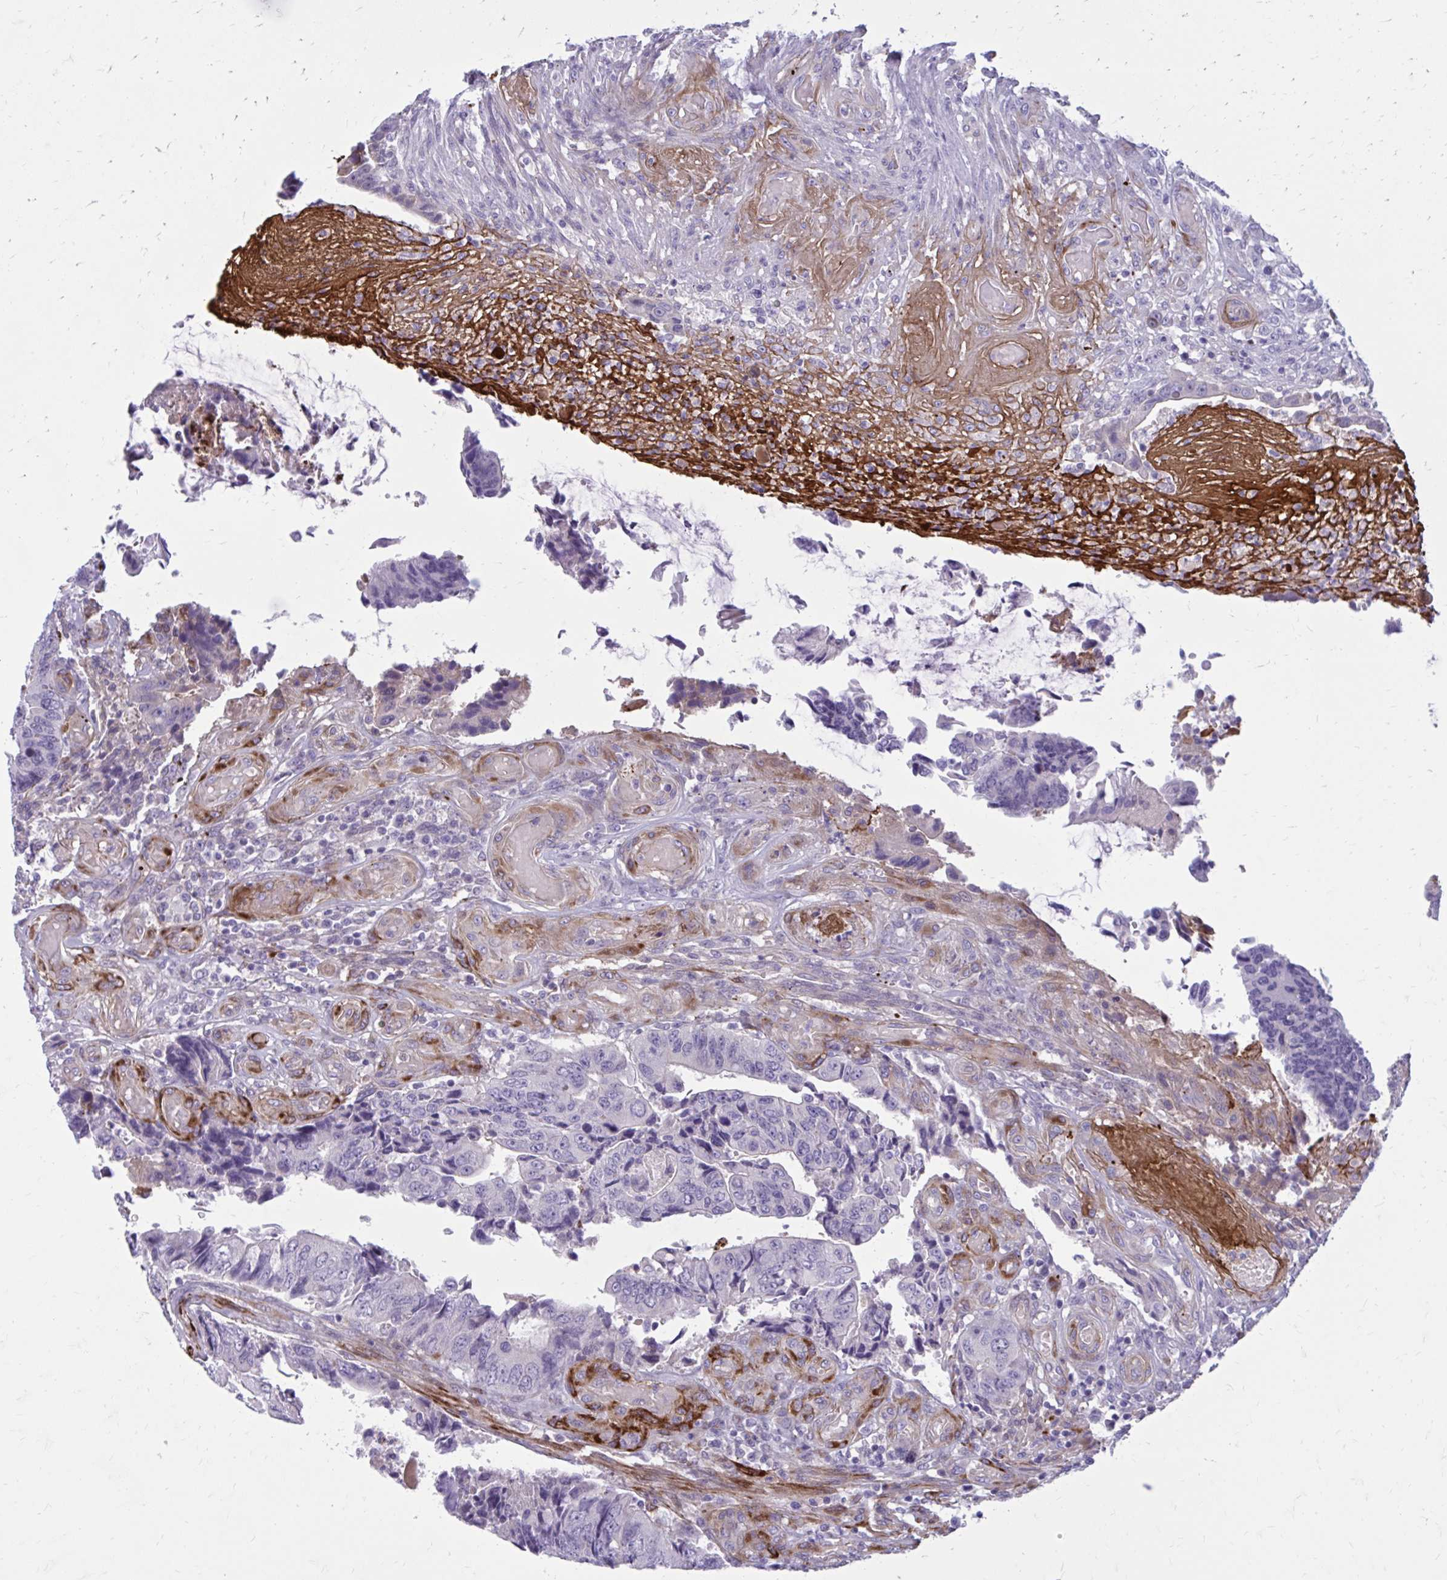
{"staining": {"intensity": "negative", "quantity": "none", "location": "none"}, "tissue": "colorectal cancer", "cell_type": "Tumor cells", "image_type": "cancer", "snomed": [{"axis": "morphology", "description": "Adenocarcinoma, NOS"}, {"axis": "topography", "description": "Colon"}], "caption": "Tumor cells are negative for protein expression in human colorectal adenocarcinoma.", "gene": "BEND5", "patient": {"sex": "male", "age": 87}}